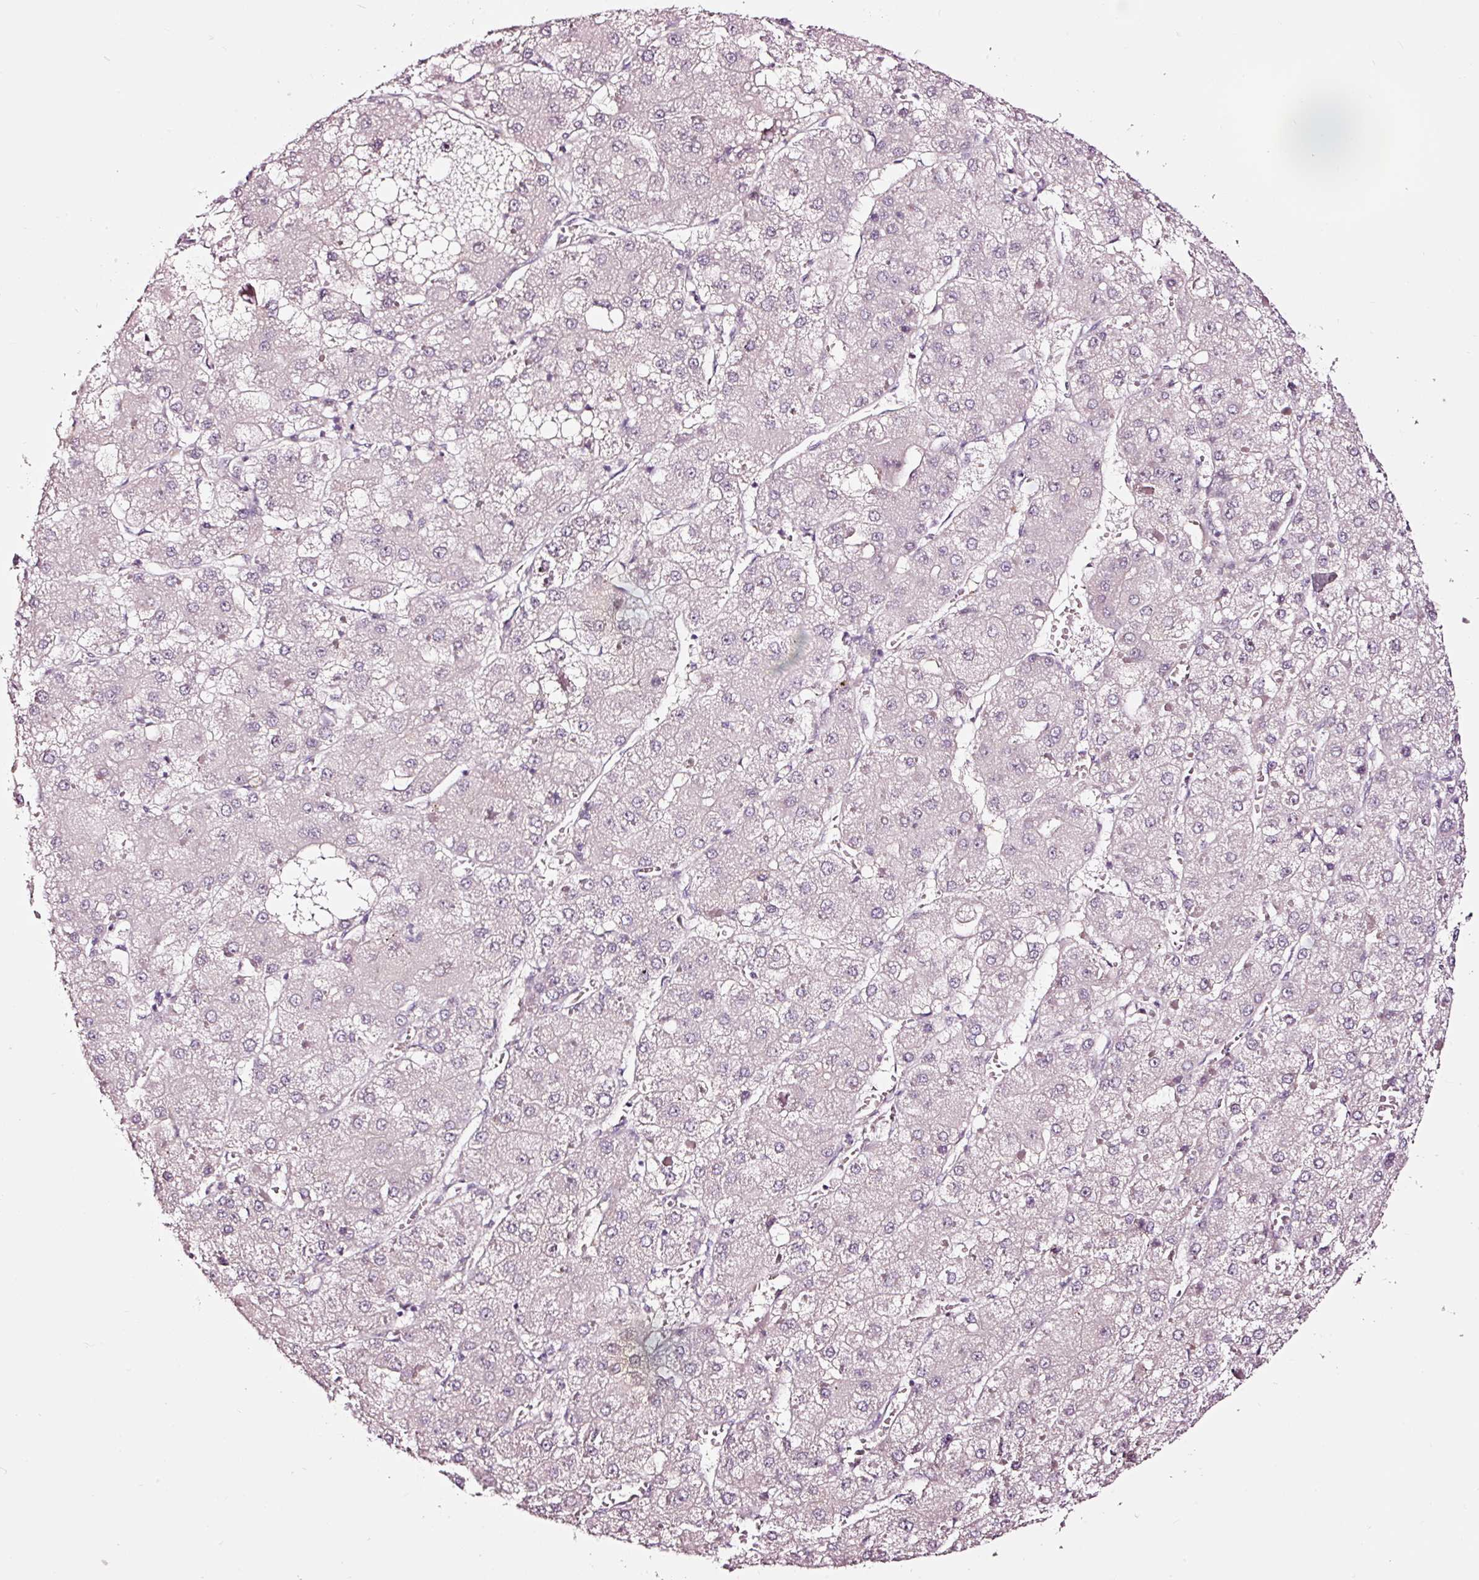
{"staining": {"intensity": "negative", "quantity": "none", "location": "none"}, "tissue": "liver cancer", "cell_type": "Tumor cells", "image_type": "cancer", "snomed": [{"axis": "morphology", "description": "Carcinoma, Hepatocellular, NOS"}, {"axis": "topography", "description": "Liver"}], "caption": "The immunohistochemistry image has no significant staining in tumor cells of liver cancer (hepatocellular carcinoma) tissue.", "gene": "UTP14A", "patient": {"sex": "female", "age": 73}}